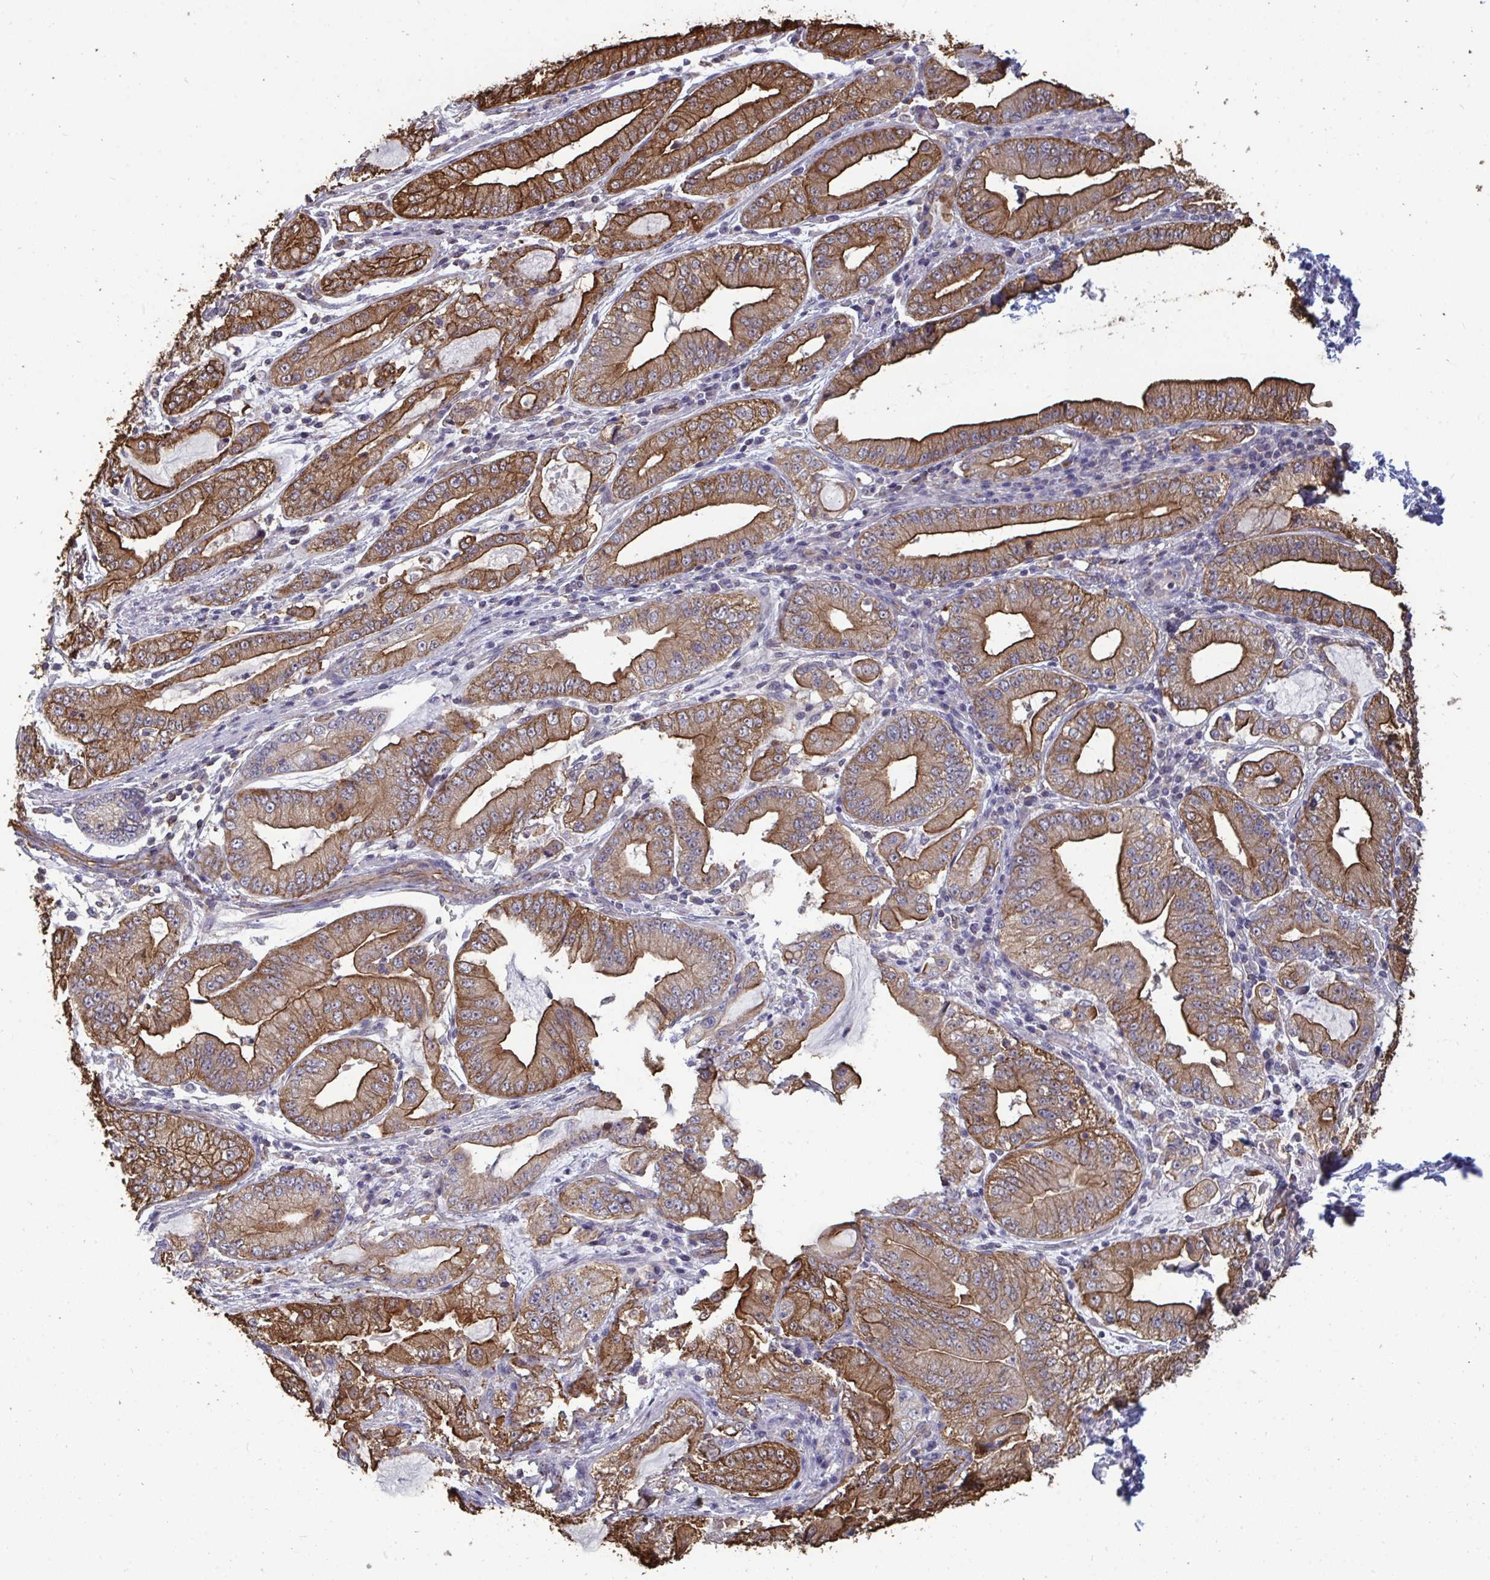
{"staining": {"intensity": "moderate", "quantity": ">75%", "location": "cytoplasmic/membranous"}, "tissue": "stomach cancer", "cell_type": "Tumor cells", "image_type": "cancer", "snomed": [{"axis": "morphology", "description": "Adenocarcinoma, NOS"}, {"axis": "topography", "description": "Stomach, upper"}], "caption": "The micrograph shows a brown stain indicating the presence of a protein in the cytoplasmic/membranous of tumor cells in adenocarcinoma (stomach).", "gene": "ISCU", "patient": {"sex": "female", "age": 74}}